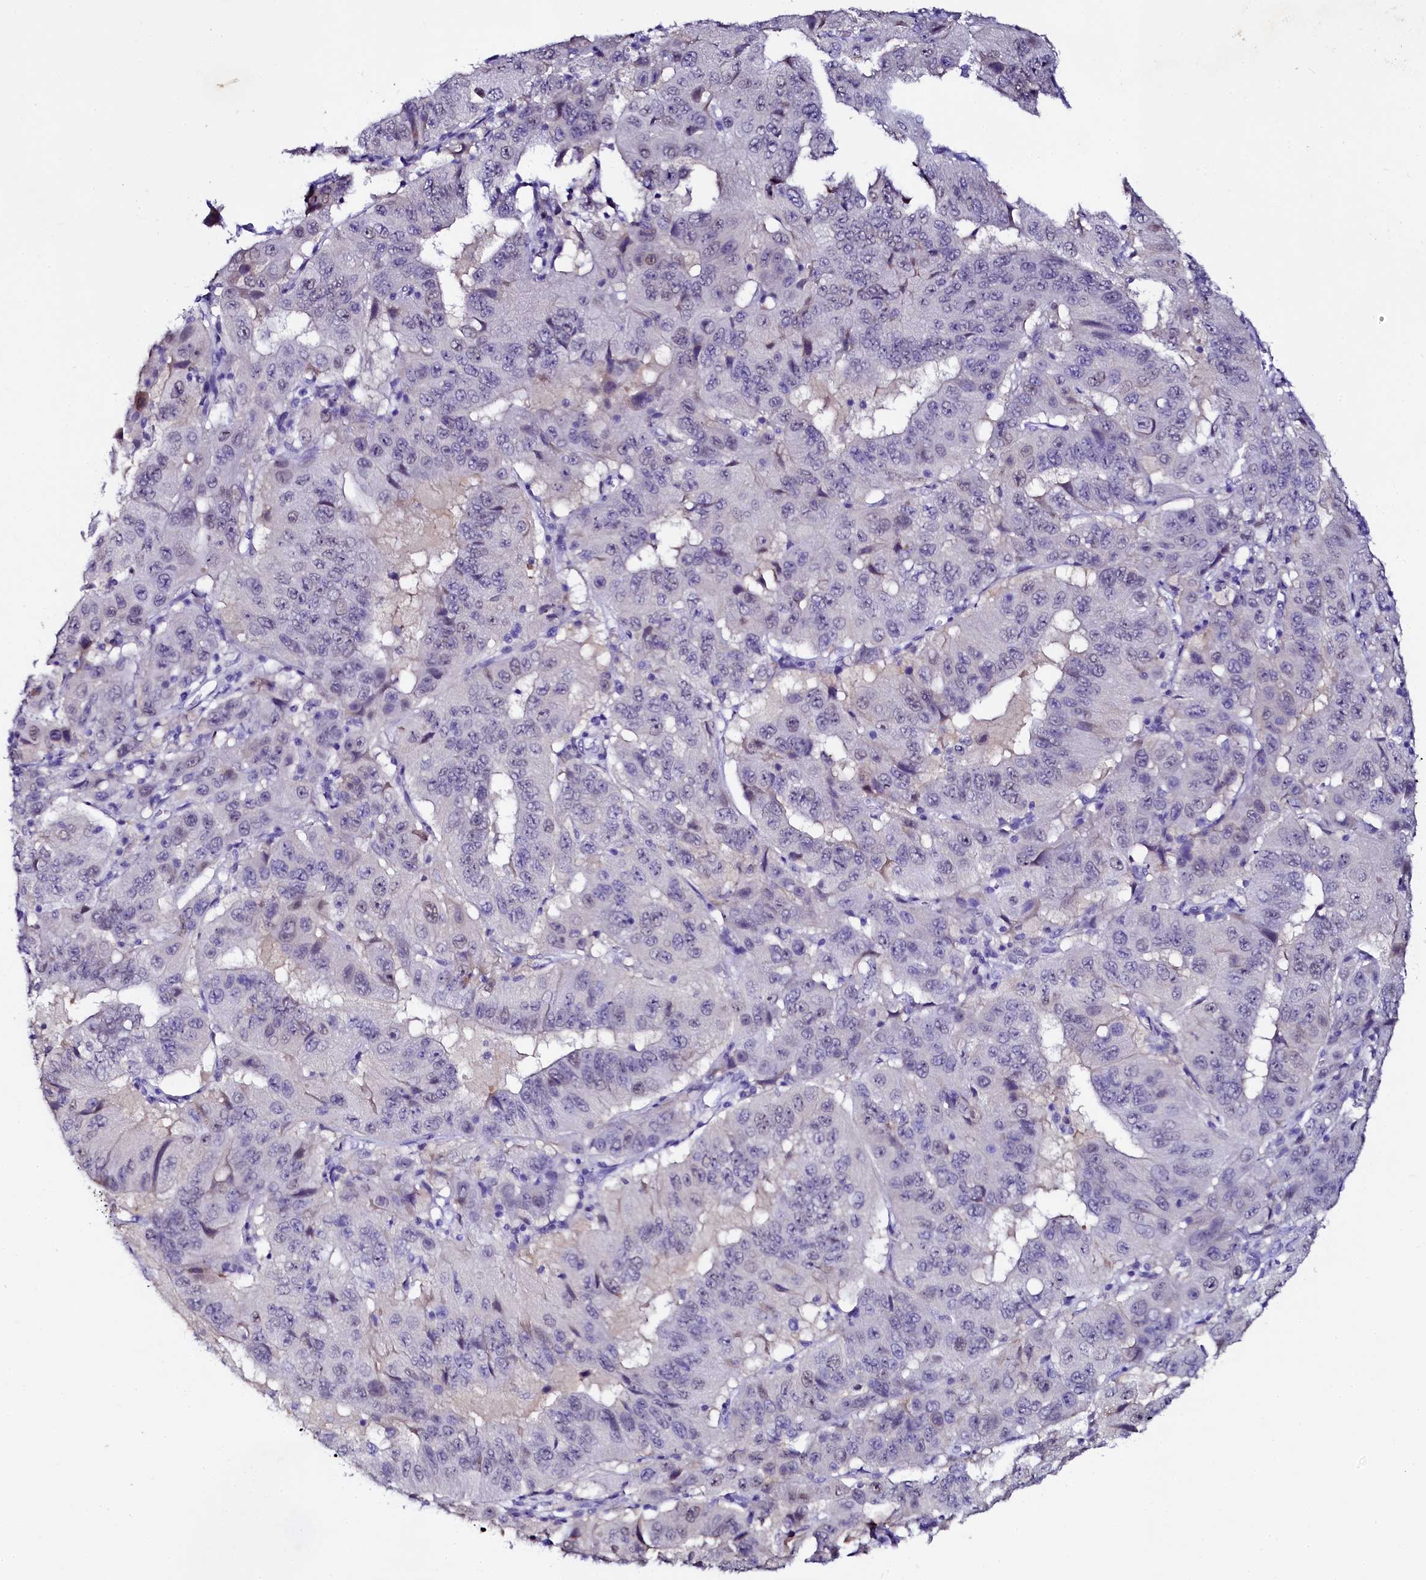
{"staining": {"intensity": "negative", "quantity": "none", "location": "none"}, "tissue": "pancreatic cancer", "cell_type": "Tumor cells", "image_type": "cancer", "snomed": [{"axis": "morphology", "description": "Adenocarcinoma, NOS"}, {"axis": "topography", "description": "Pancreas"}], "caption": "Tumor cells show no significant protein expression in pancreatic cancer.", "gene": "SORD", "patient": {"sex": "male", "age": 63}}